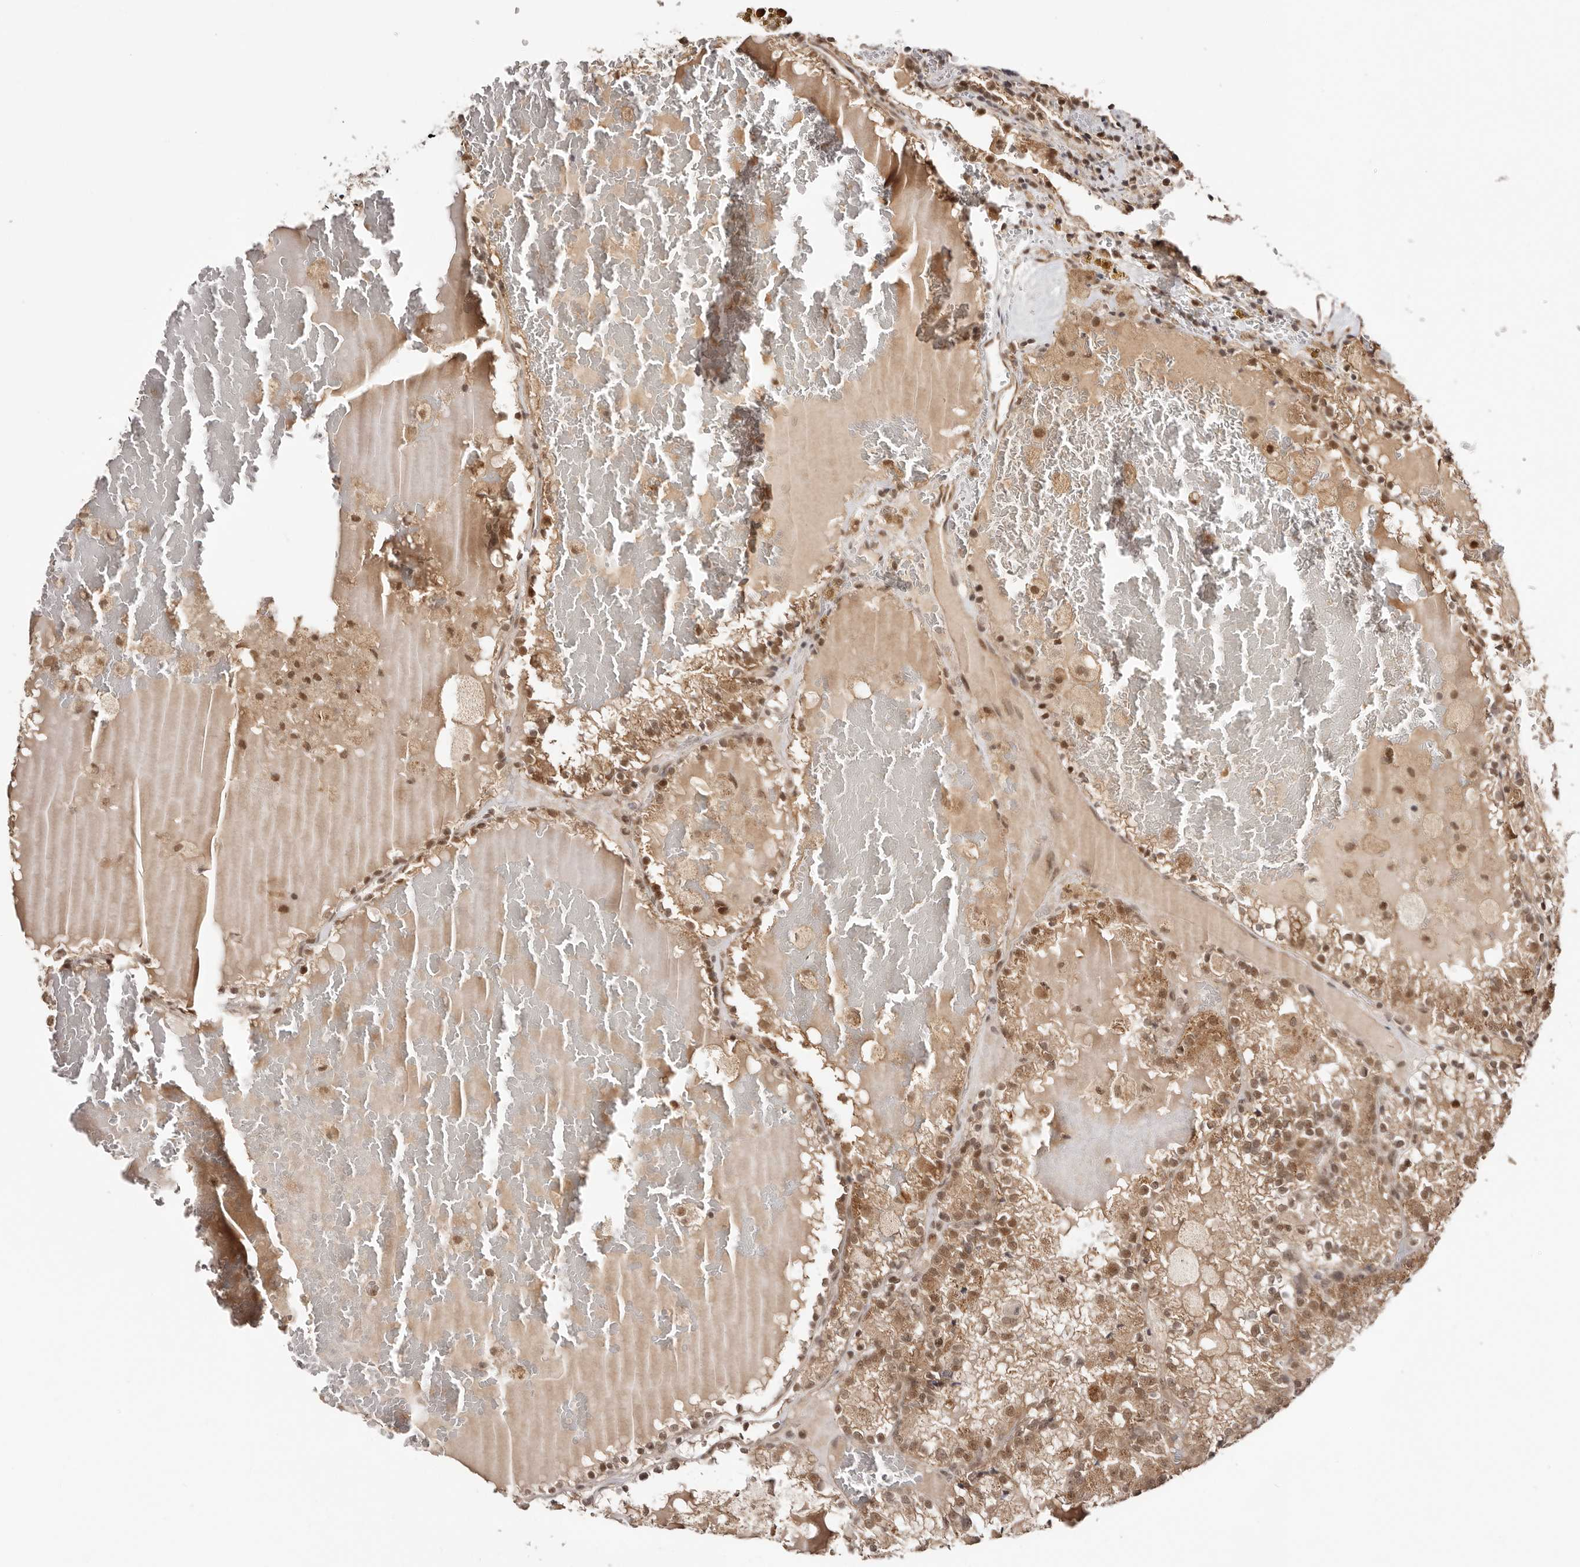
{"staining": {"intensity": "moderate", "quantity": ">75%", "location": "cytoplasmic/membranous,nuclear"}, "tissue": "renal cancer", "cell_type": "Tumor cells", "image_type": "cancer", "snomed": [{"axis": "morphology", "description": "Adenocarcinoma, NOS"}, {"axis": "topography", "description": "Kidney"}], "caption": "Moderate cytoplasmic/membranous and nuclear protein expression is appreciated in approximately >75% of tumor cells in adenocarcinoma (renal).", "gene": "MED8", "patient": {"sex": "female", "age": 56}}